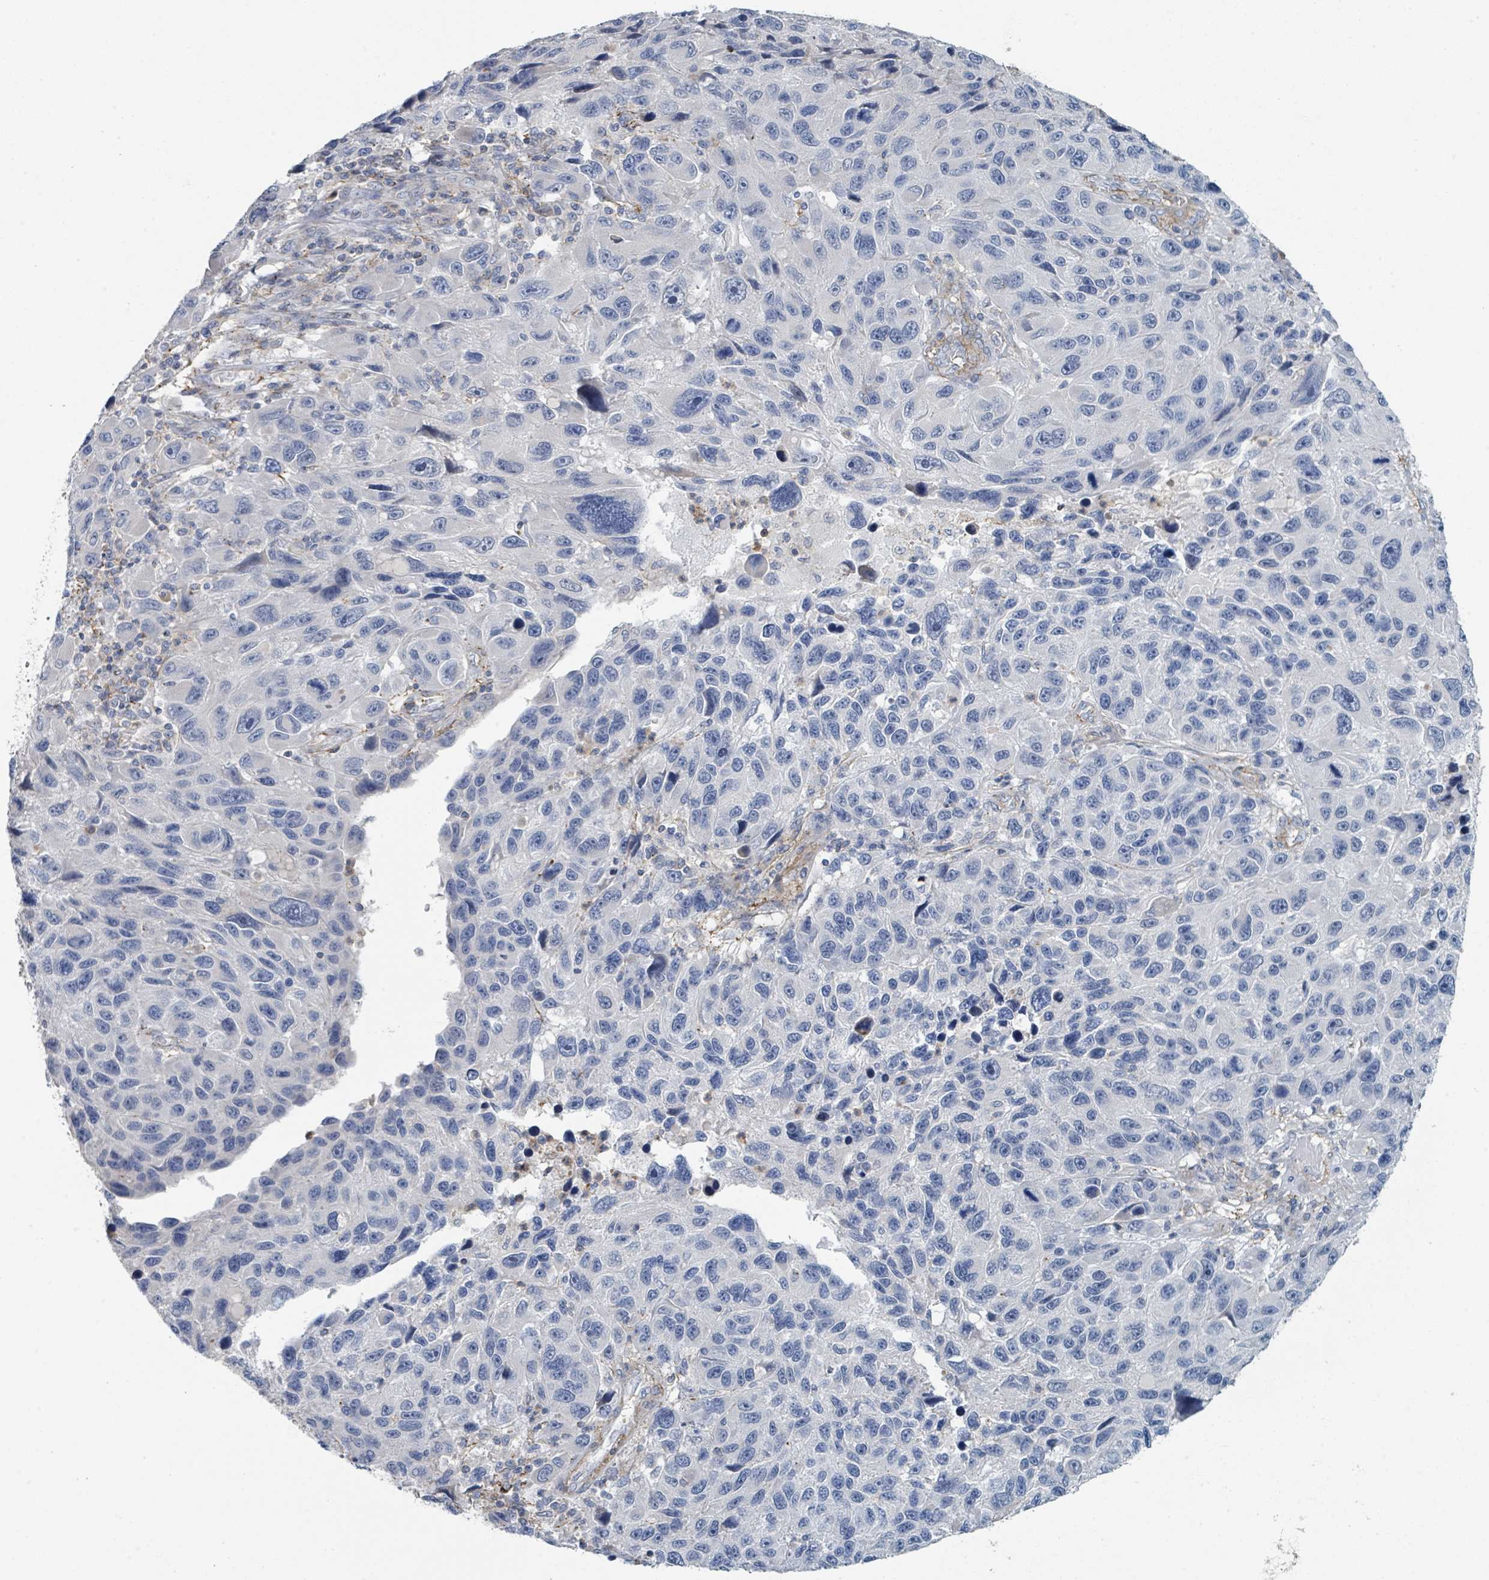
{"staining": {"intensity": "negative", "quantity": "none", "location": "none"}, "tissue": "melanoma", "cell_type": "Tumor cells", "image_type": "cancer", "snomed": [{"axis": "morphology", "description": "Malignant melanoma, NOS"}, {"axis": "topography", "description": "Skin"}], "caption": "This is an immunohistochemistry (IHC) histopathology image of human melanoma. There is no expression in tumor cells.", "gene": "LRRC42", "patient": {"sex": "male", "age": 53}}